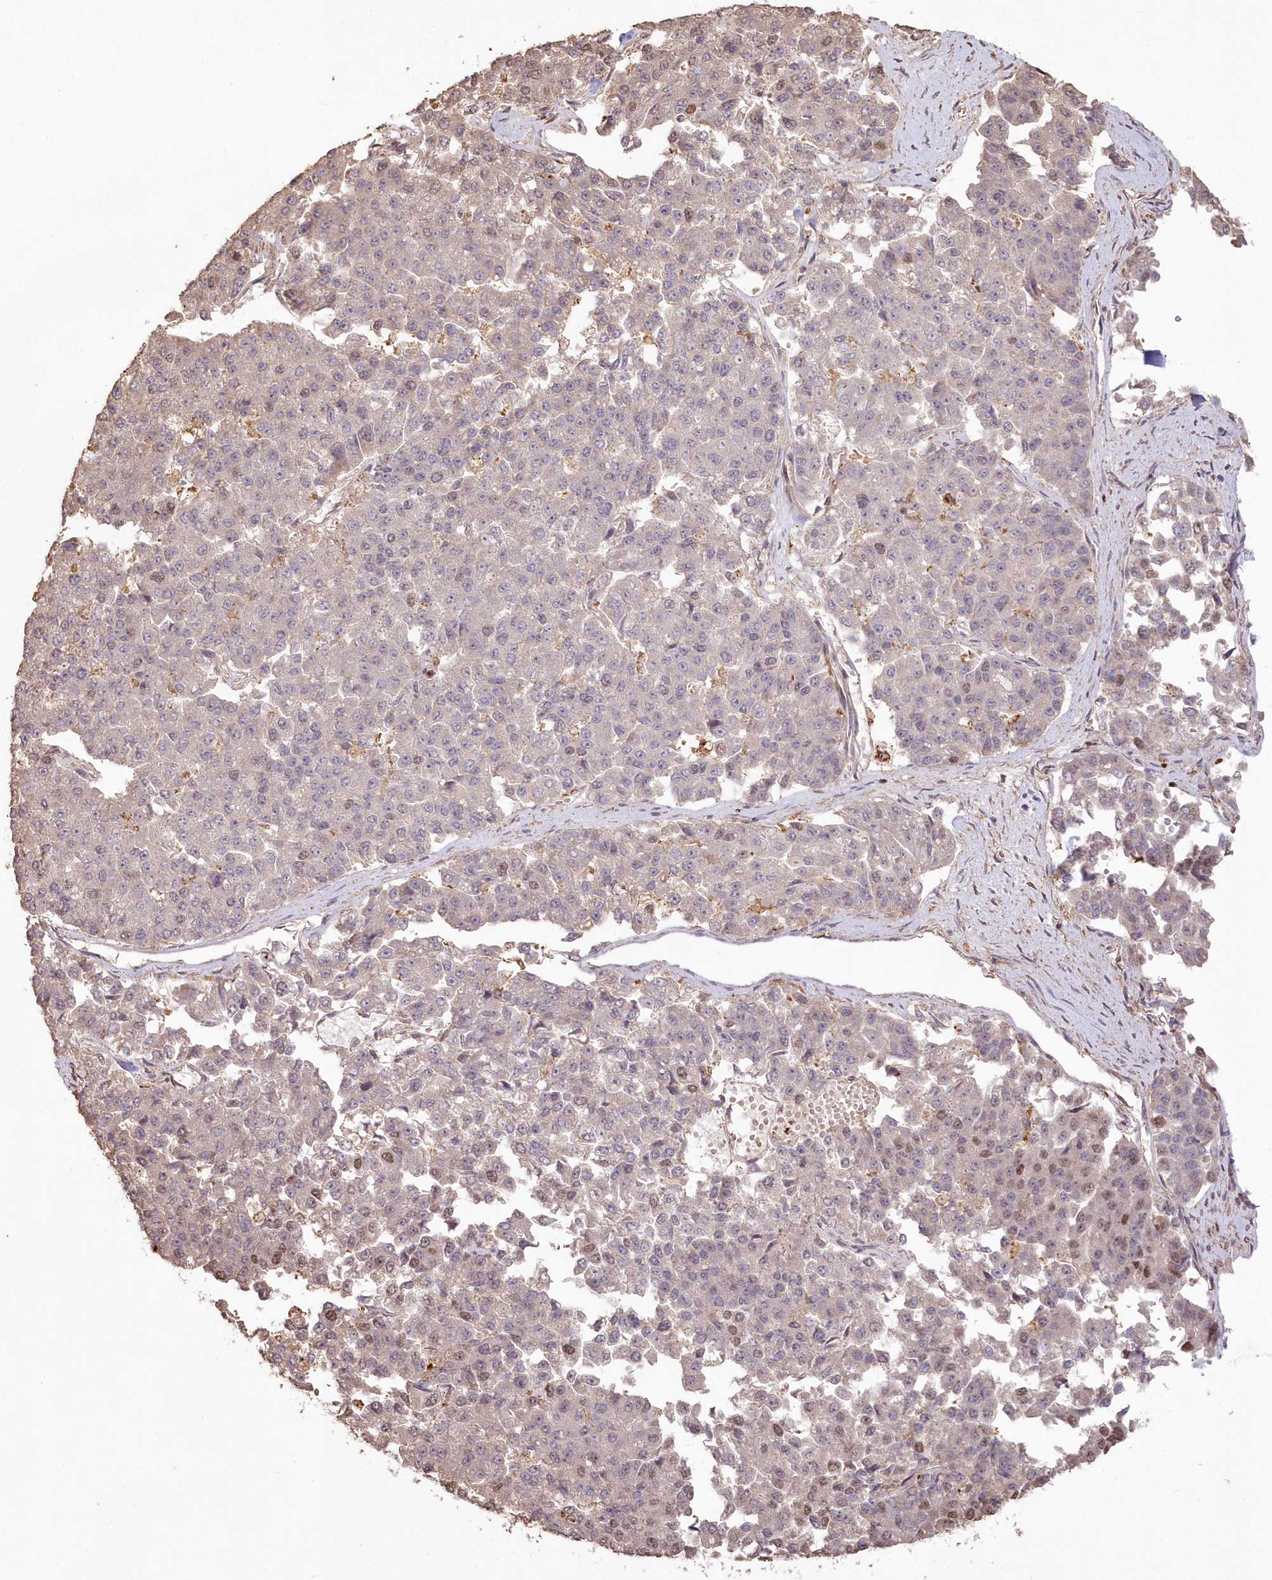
{"staining": {"intensity": "moderate", "quantity": "<25%", "location": "nuclear"}, "tissue": "pancreatic cancer", "cell_type": "Tumor cells", "image_type": "cancer", "snomed": [{"axis": "morphology", "description": "Adenocarcinoma, NOS"}, {"axis": "topography", "description": "Pancreas"}], "caption": "Immunohistochemistry (IHC) histopathology image of adenocarcinoma (pancreatic) stained for a protein (brown), which shows low levels of moderate nuclear positivity in about <25% of tumor cells.", "gene": "PDS5A", "patient": {"sex": "male", "age": 50}}